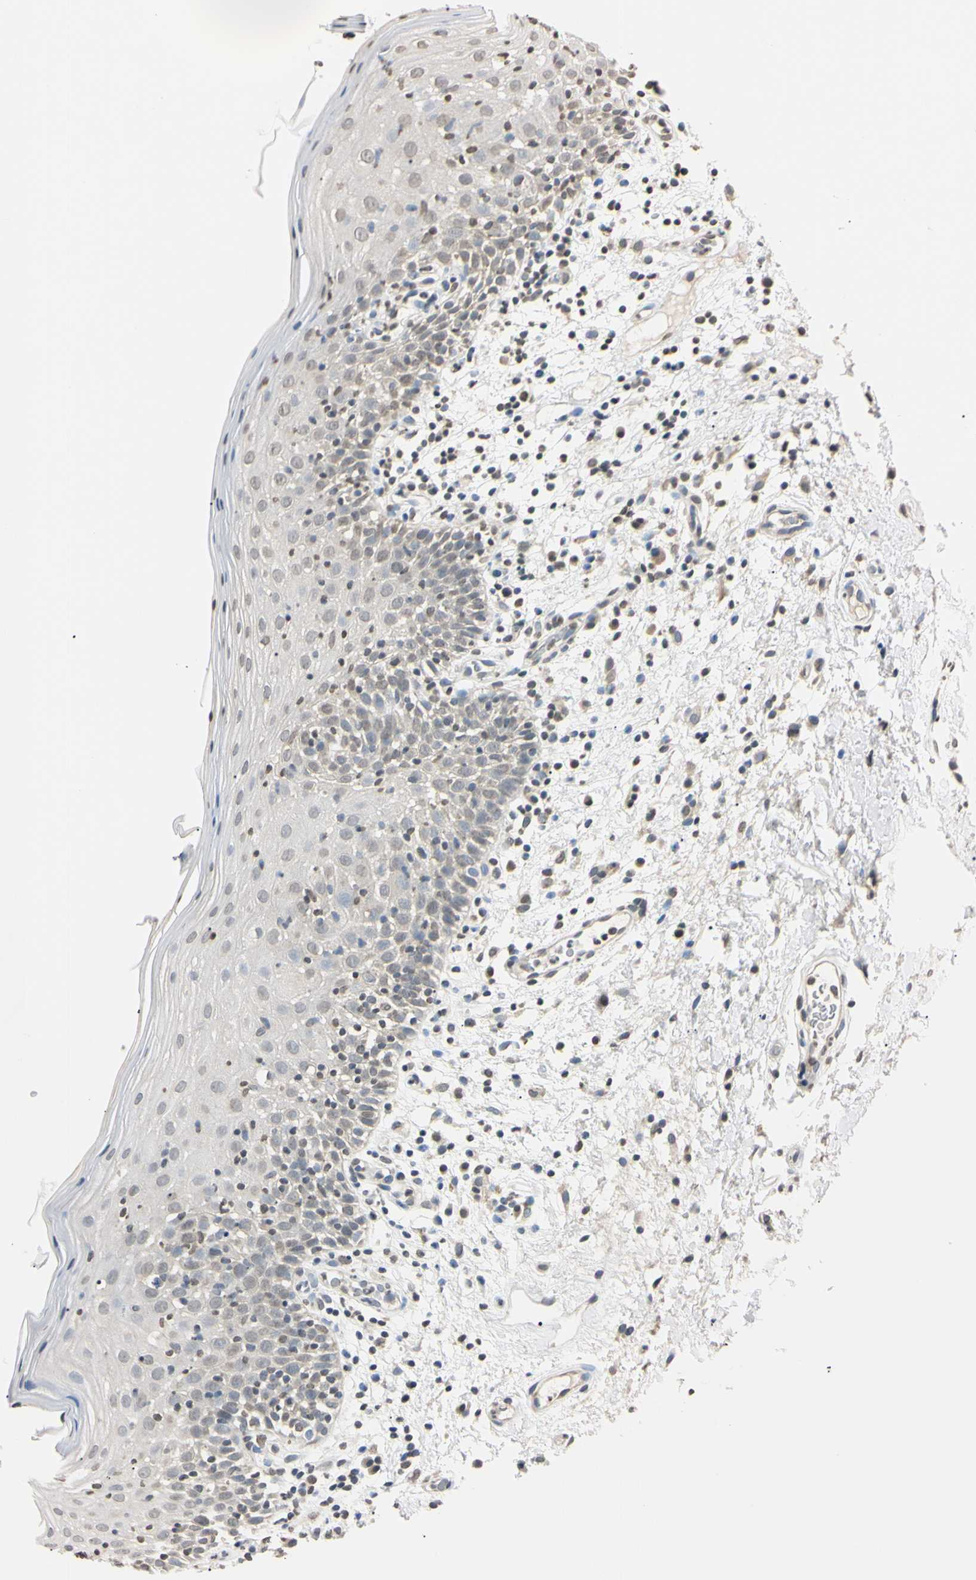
{"staining": {"intensity": "weak", "quantity": "<25%", "location": "cytoplasmic/membranous"}, "tissue": "oral mucosa", "cell_type": "Squamous epithelial cells", "image_type": "normal", "snomed": [{"axis": "morphology", "description": "Normal tissue, NOS"}, {"axis": "morphology", "description": "Squamous cell carcinoma, NOS"}, {"axis": "topography", "description": "Skeletal muscle"}, {"axis": "topography", "description": "Oral tissue"}], "caption": "This is an immunohistochemistry micrograph of normal oral mucosa. There is no expression in squamous epithelial cells.", "gene": "CDC45", "patient": {"sex": "male", "age": 71}}